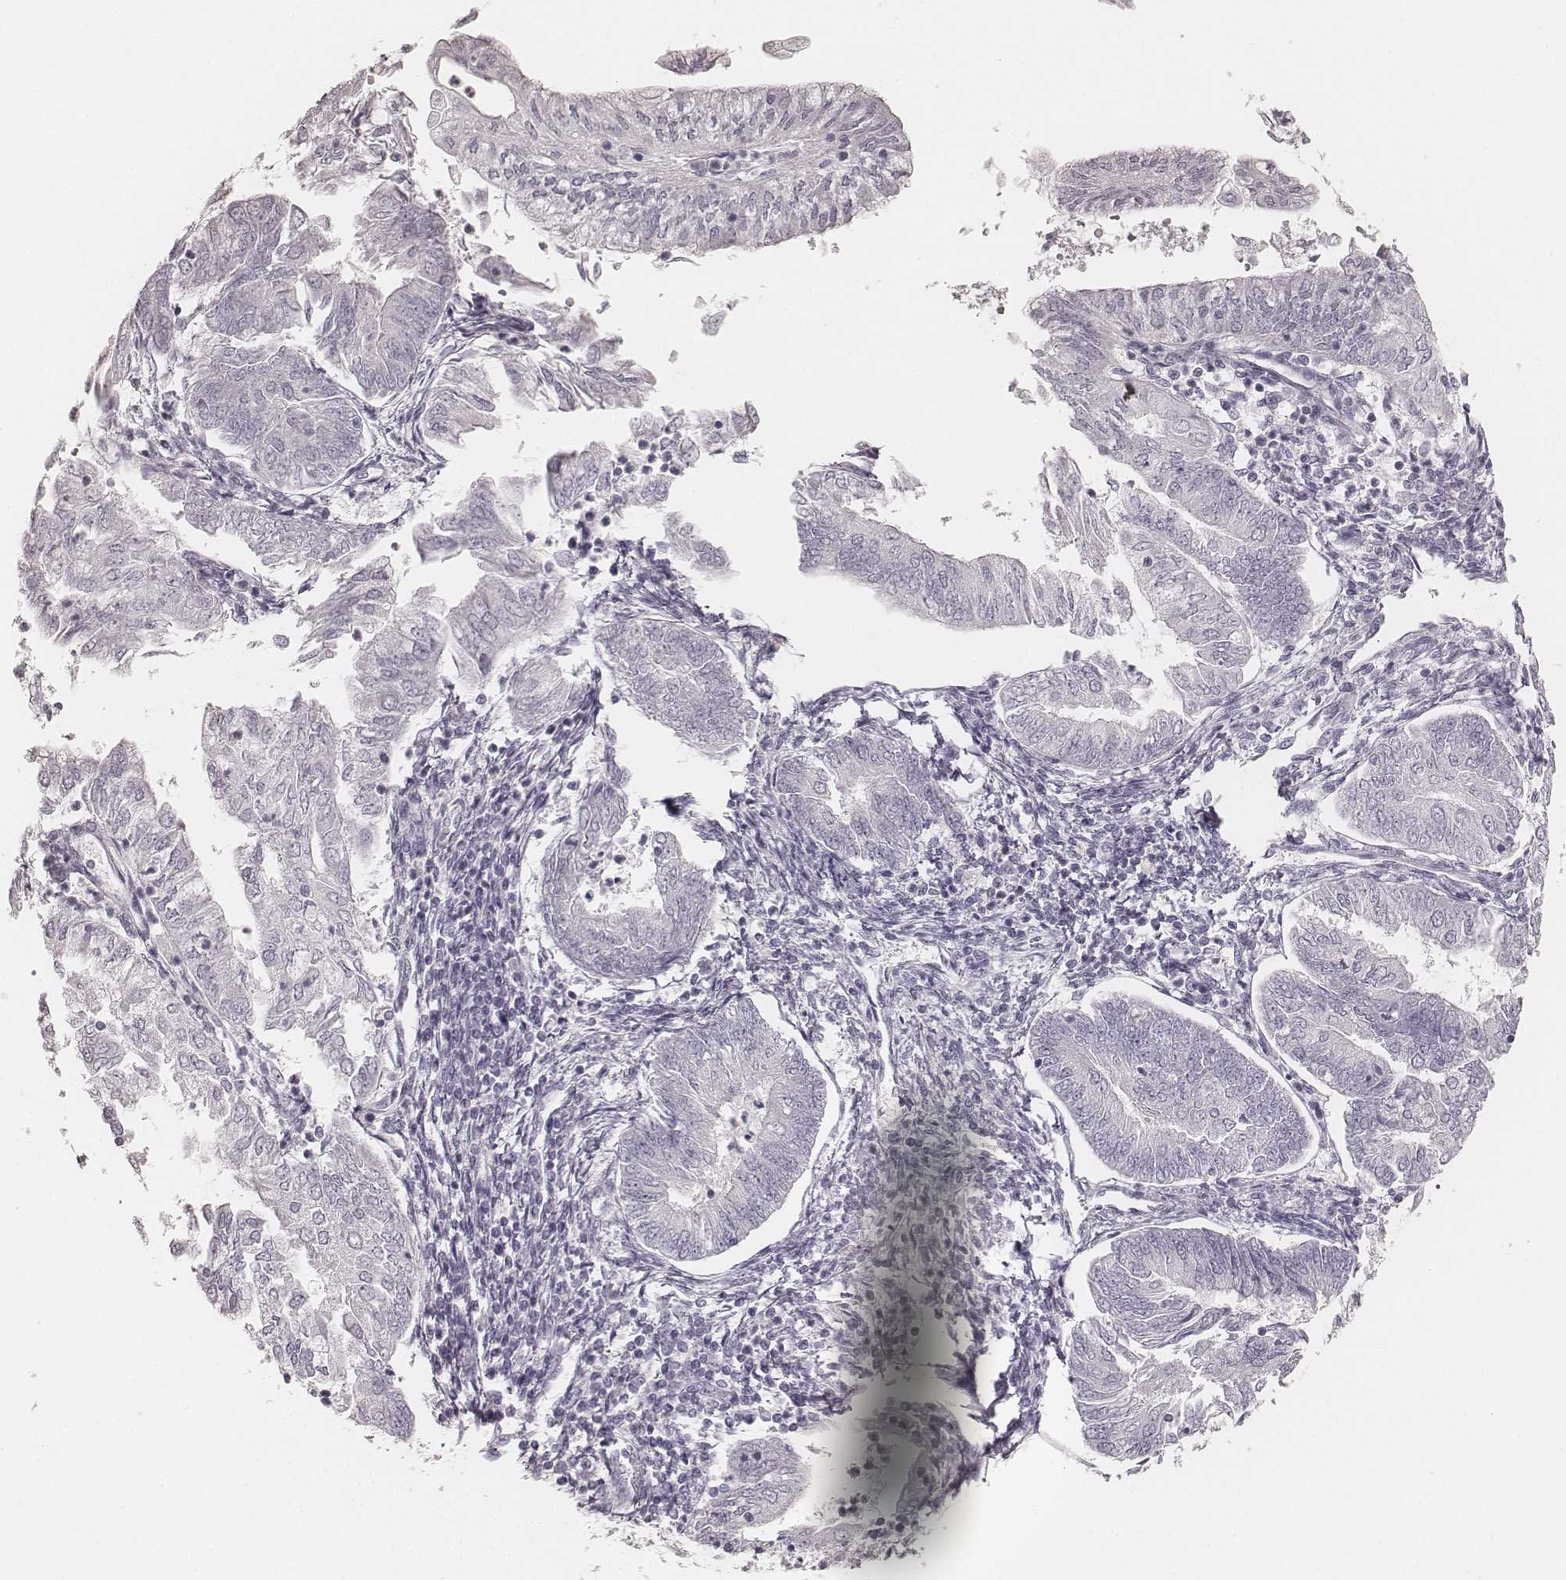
{"staining": {"intensity": "negative", "quantity": "none", "location": "none"}, "tissue": "endometrial cancer", "cell_type": "Tumor cells", "image_type": "cancer", "snomed": [{"axis": "morphology", "description": "Adenocarcinoma, NOS"}, {"axis": "topography", "description": "Endometrium"}], "caption": "IHC photomicrograph of neoplastic tissue: human adenocarcinoma (endometrial) stained with DAB exhibits no significant protein positivity in tumor cells.", "gene": "KRT31", "patient": {"sex": "female", "age": 55}}